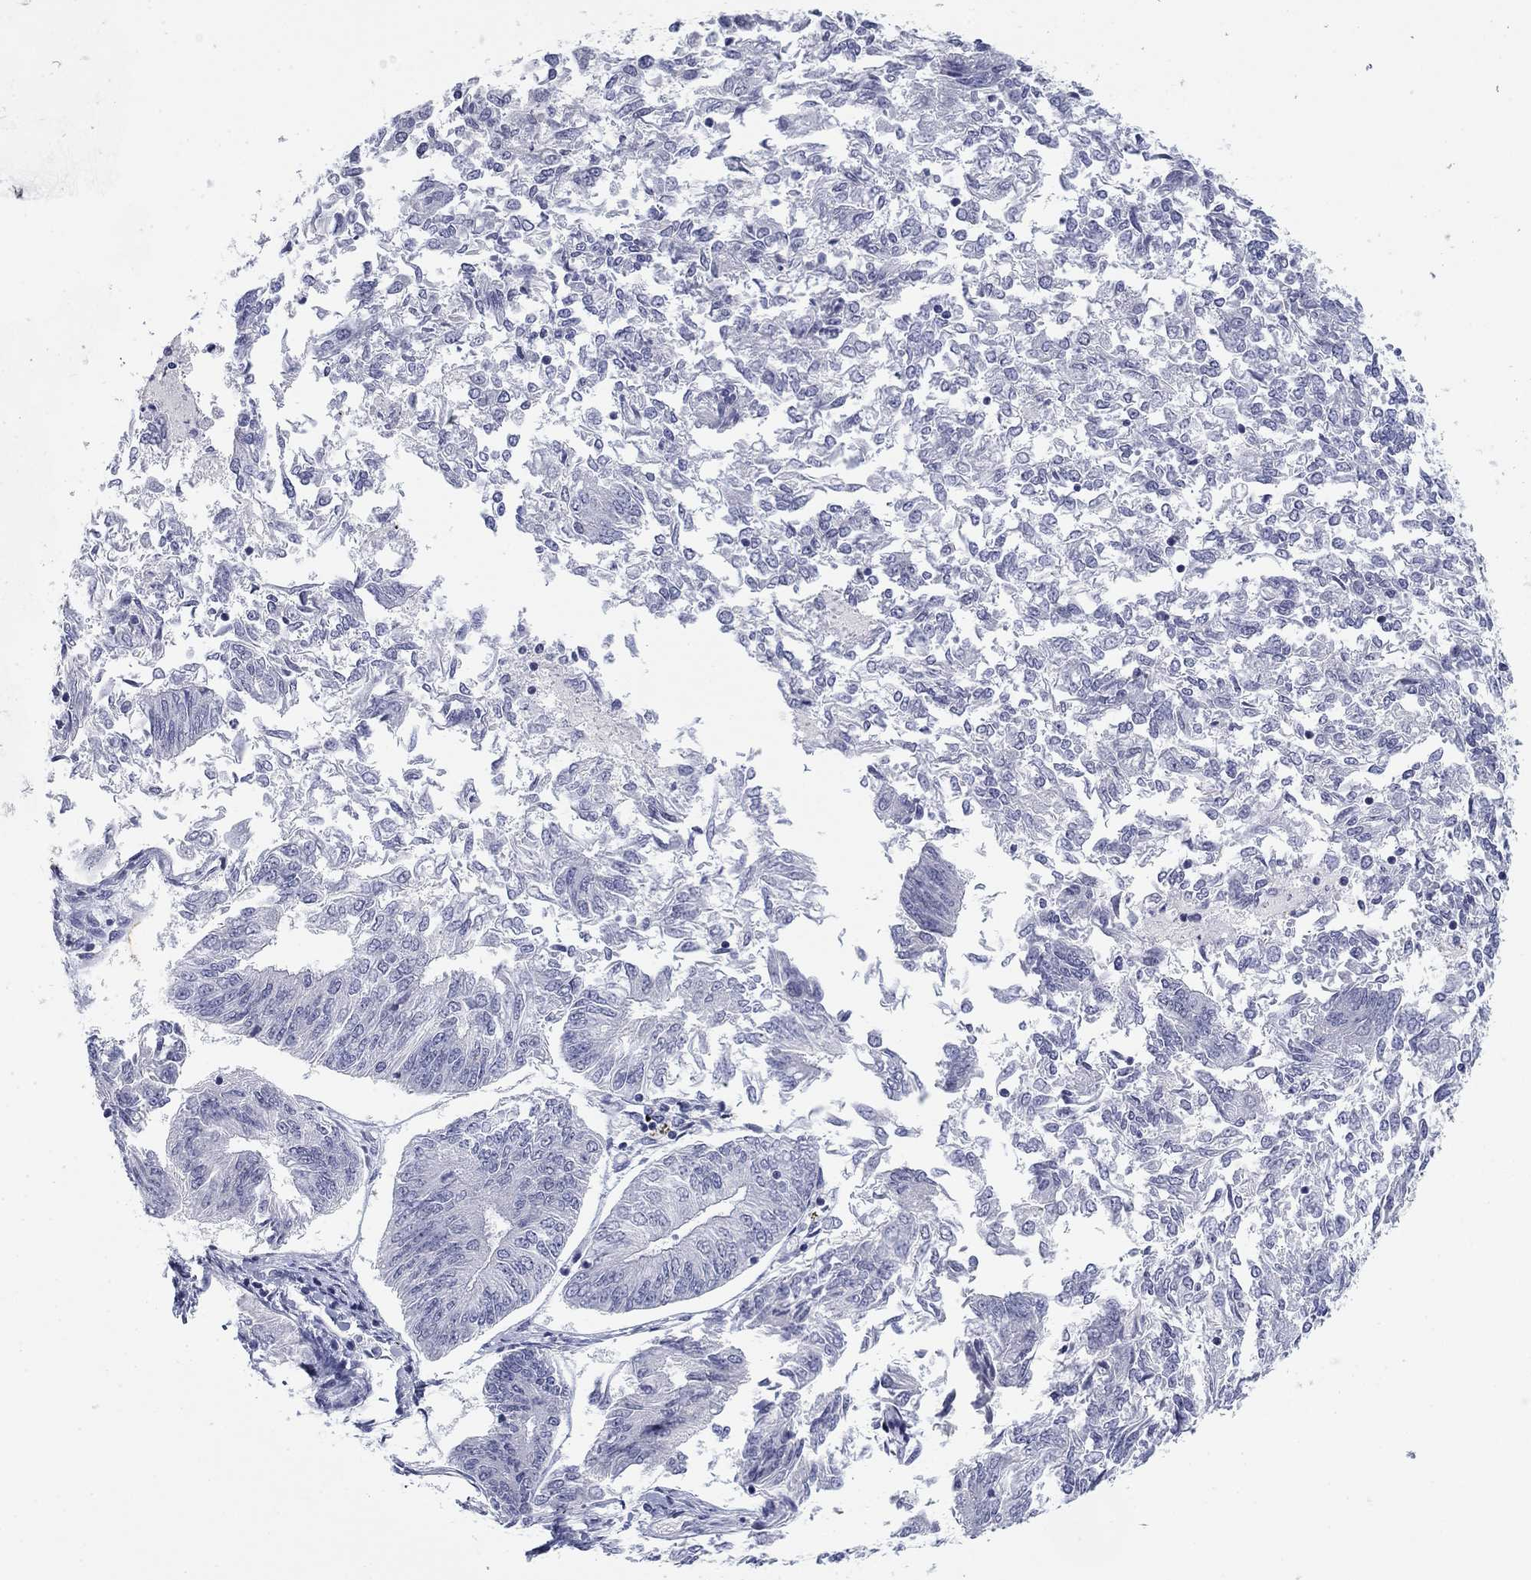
{"staining": {"intensity": "negative", "quantity": "none", "location": "none"}, "tissue": "endometrial cancer", "cell_type": "Tumor cells", "image_type": "cancer", "snomed": [{"axis": "morphology", "description": "Adenocarcinoma, NOS"}, {"axis": "topography", "description": "Endometrium"}], "caption": "IHC histopathology image of neoplastic tissue: endometrial cancer (adenocarcinoma) stained with DAB (3,3'-diaminobenzidine) demonstrates no significant protein positivity in tumor cells.", "gene": "PRPH", "patient": {"sex": "female", "age": 58}}